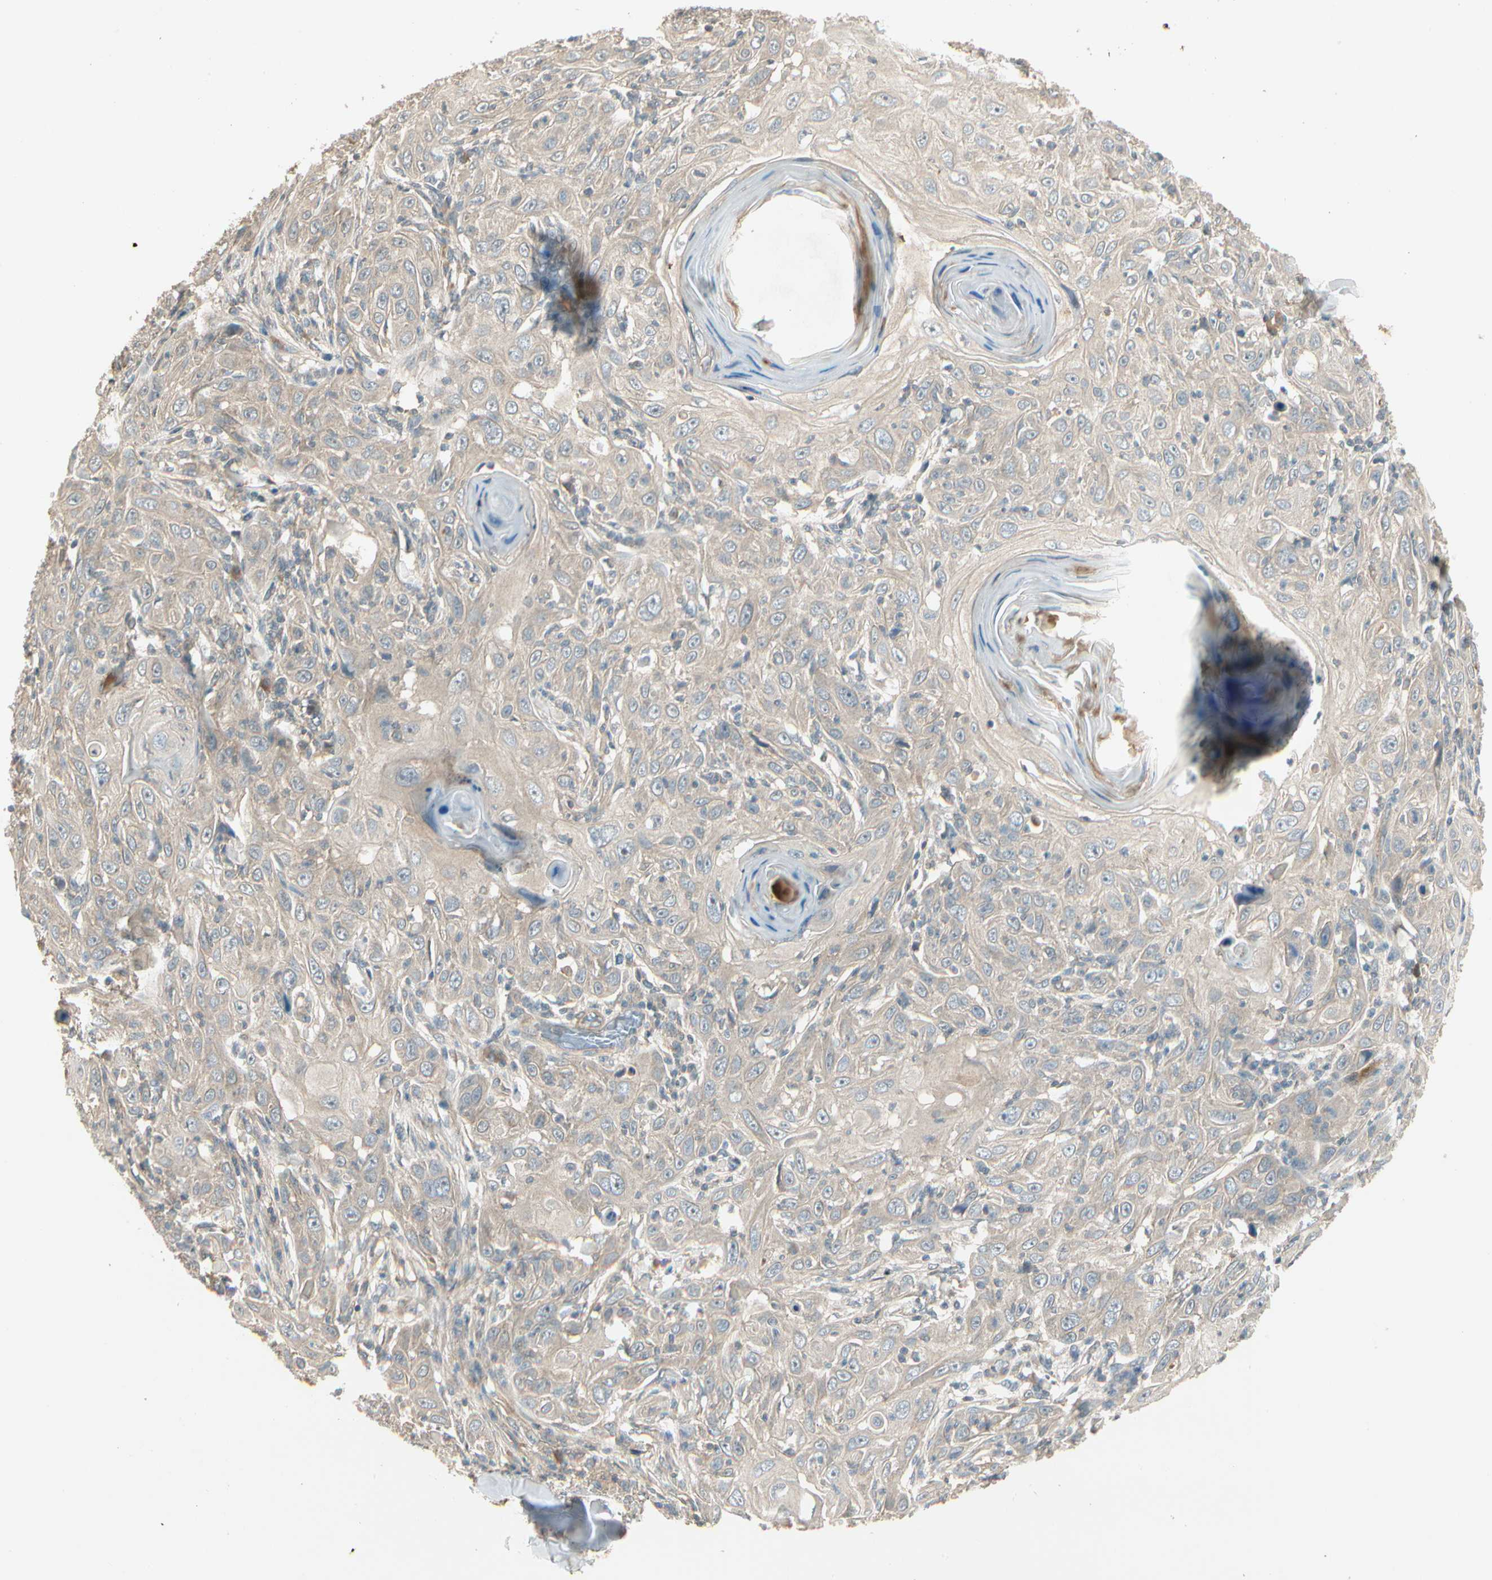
{"staining": {"intensity": "weak", "quantity": "25%-75%", "location": "cytoplasmic/membranous"}, "tissue": "skin cancer", "cell_type": "Tumor cells", "image_type": "cancer", "snomed": [{"axis": "morphology", "description": "Squamous cell carcinoma, NOS"}, {"axis": "topography", "description": "Skin"}], "caption": "Tumor cells display low levels of weak cytoplasmic/membranous expression in about 25%-75% of cells in skin squamous cell carcinoma.", "gene": "ACVR1", "patient": {"sex": "female", "age": 88}}